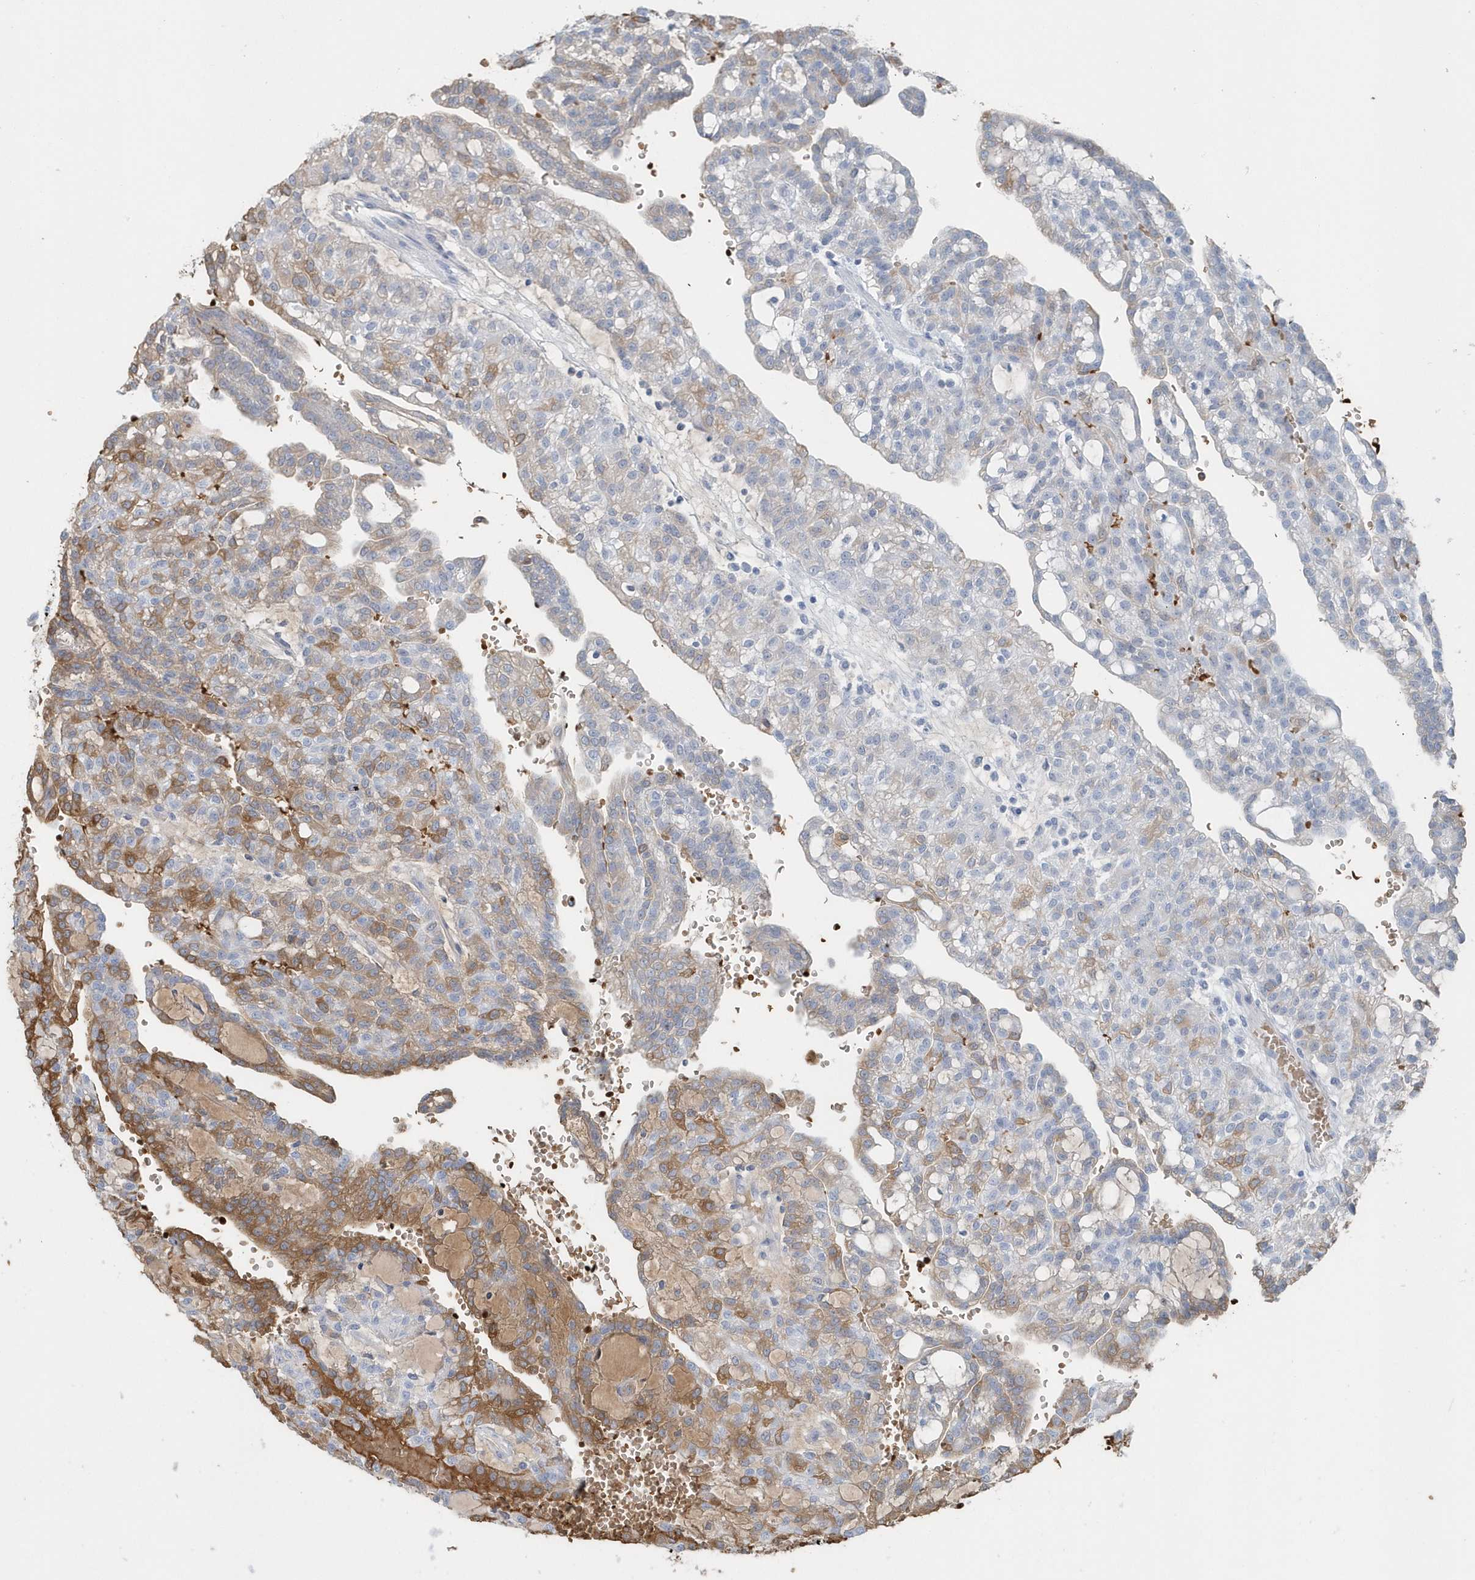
{"staining": {"intensity": "moderate", "quantity": "25%-75%", "location": "cytoplasmic/membranous"}, "tissue": "renal cancer", "cell_type": "Tumor cells", "image_type": "cancer", "snomed": [{"axis": "morphology", "description": "Adenocarcinoma, NOS"}, {"axis": "topography", "description": "Kidney"}], "caption": "A medium amount of moderate cytoplasmic/membranous staining is seen in approximately 25%-75% of tumor cells in renal cancer tissue. The protein of interest is shown in brown color, while the nuclei are stained blue.", "gene": "HBA2", "patient": {"sex": "male", "age": 63}}